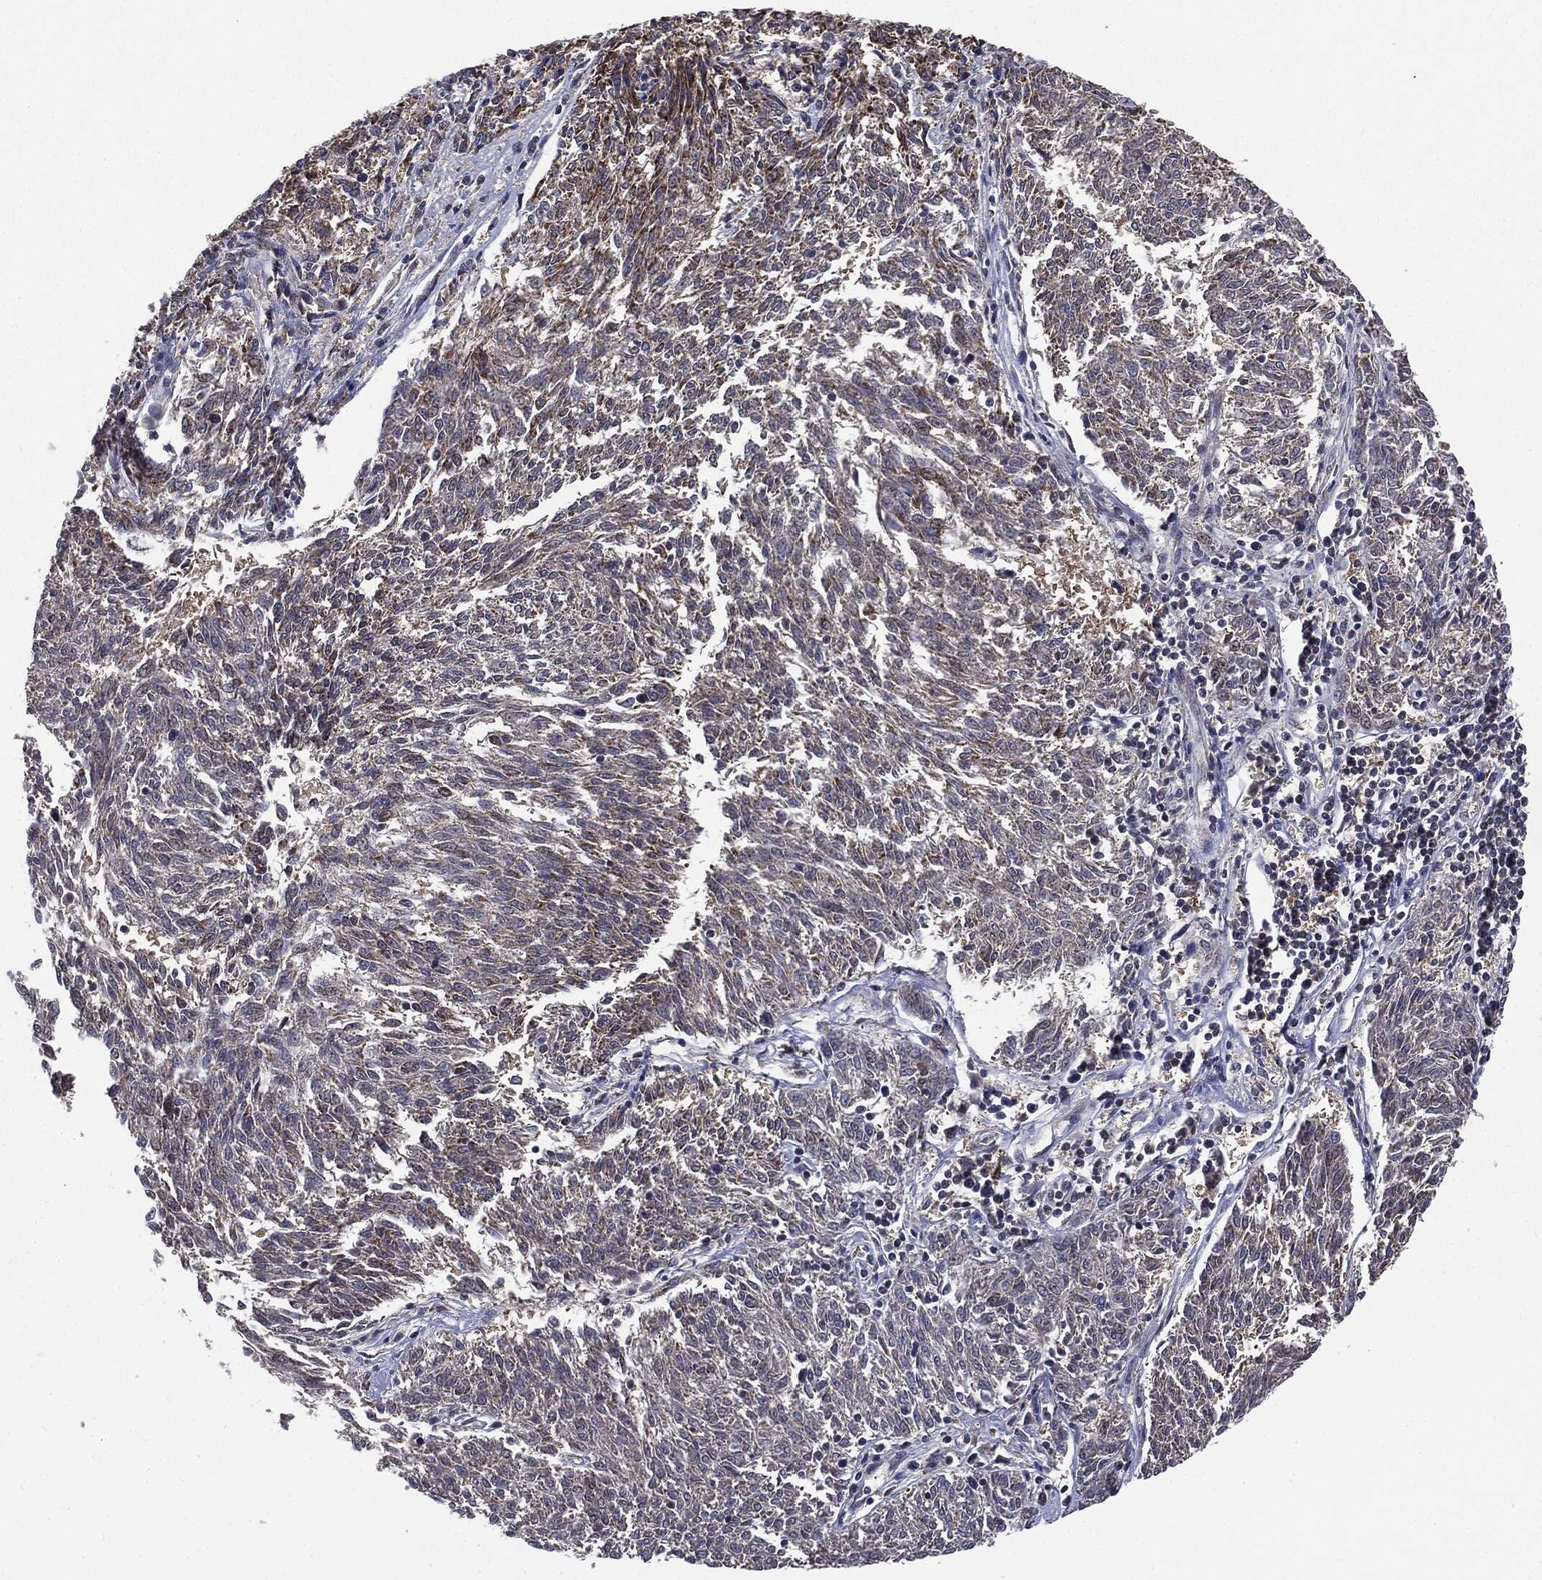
{"staining": {"intensity": "weak", "quantity": "<25%", "location": "cytoplasmic/membranous"}, "tissue": "melanoma", "cell_type": "Tumor cells", "image_type": "cancer", "snomed": [{"axis": "morphology", "description": "Malignant melanoma, NOS"}, {"axis": "topography", "description": "Skin"}], "caption": "Melanoma was stained to show a protein in brown. There is no significant staining in tumor cells.", "gene": "PTPA", "patient": {"sex": "female", "age": 72}}